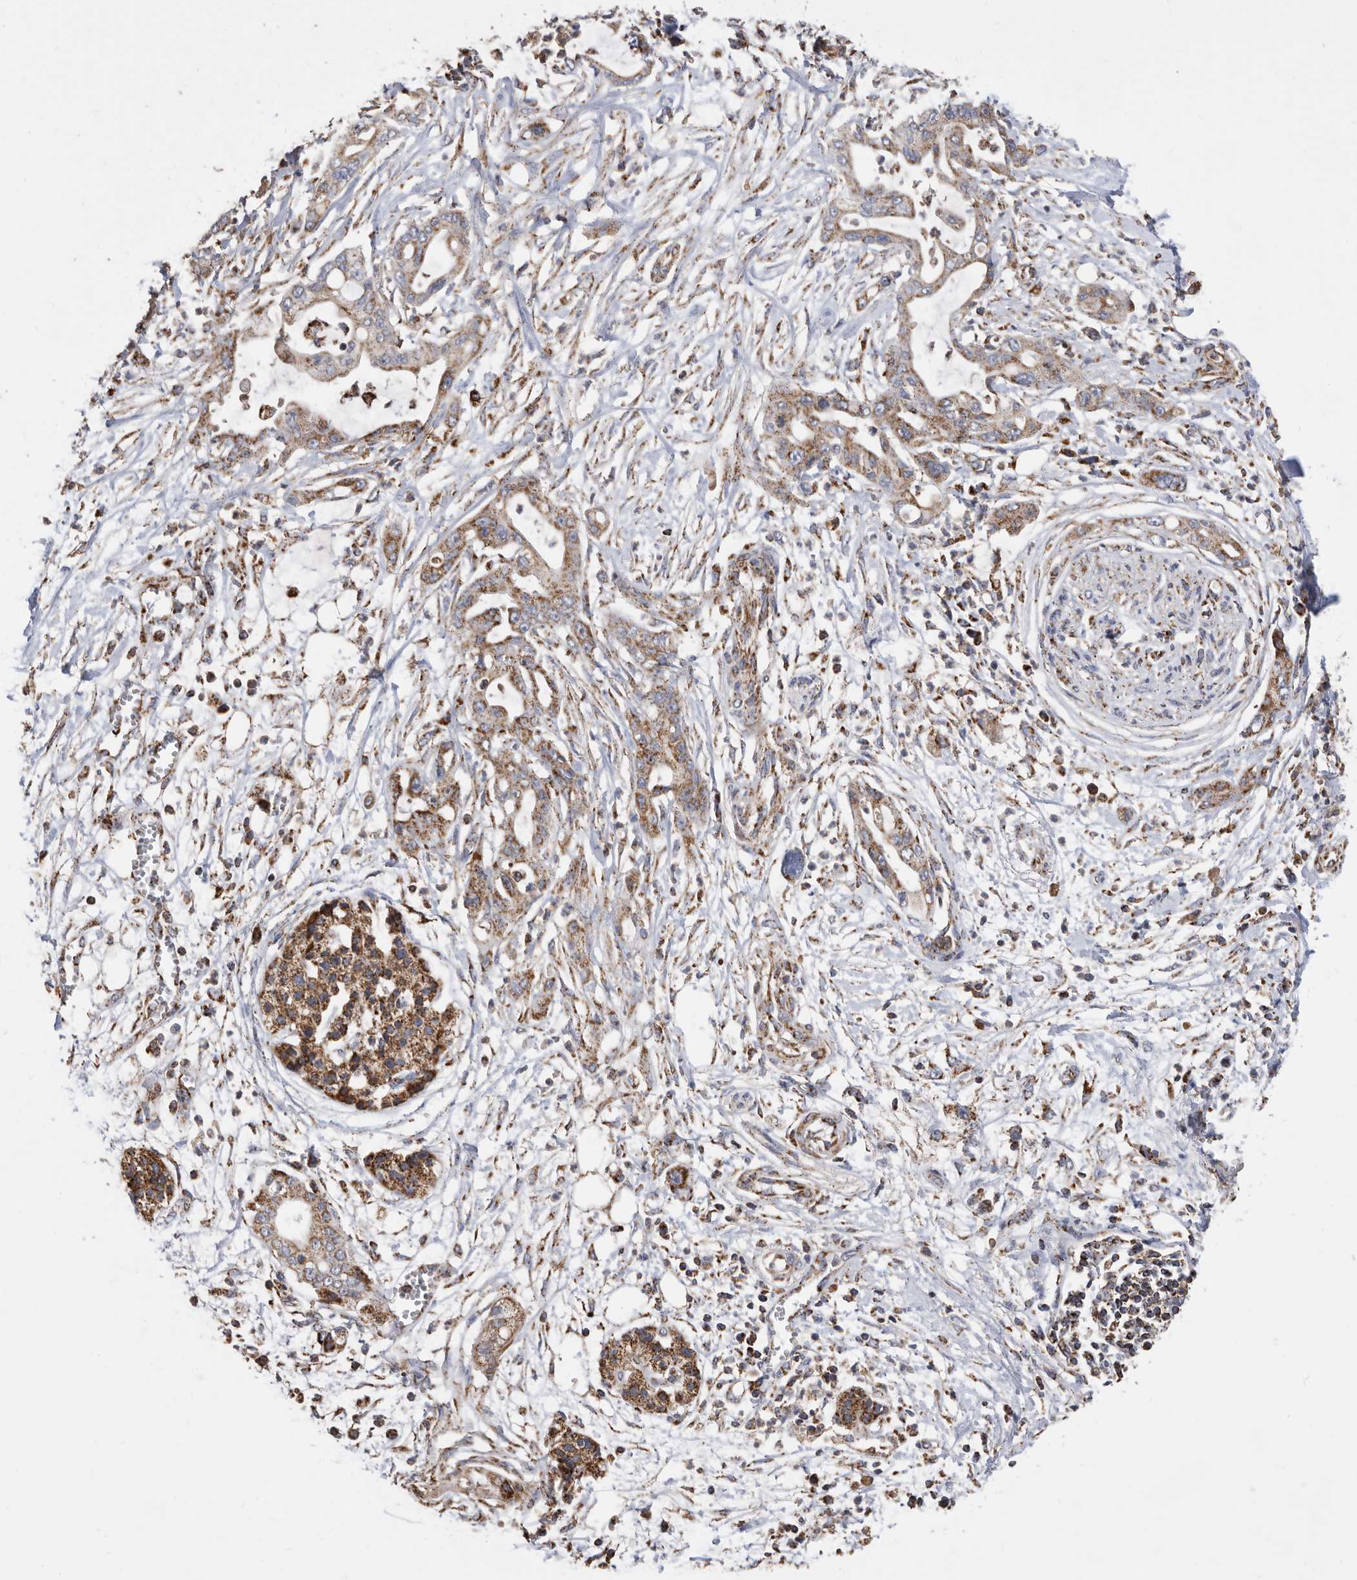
{"staining": {"intensity": "moderate", "quantity": ">75%", "location": "cytoplasmic/membranous"}, "tissue": "pancreatic cancer", "cell_type": "Tumor cells", "image_type": "cancer", "snomed": [{"axis": "morphology", "description": "Adenocarcinoma, NOS"}, {"axis": "topography", "description": "Pancreas"}], "caption": "Moderate cytoplasmic/membranous positivity is identified in approximately >75% of tumor cells in adenocarcinoma (pancreatic). Nuclei are stained in blue.", "gene": "WFDC1", "patient": {"sex": "male", "age": 68}}